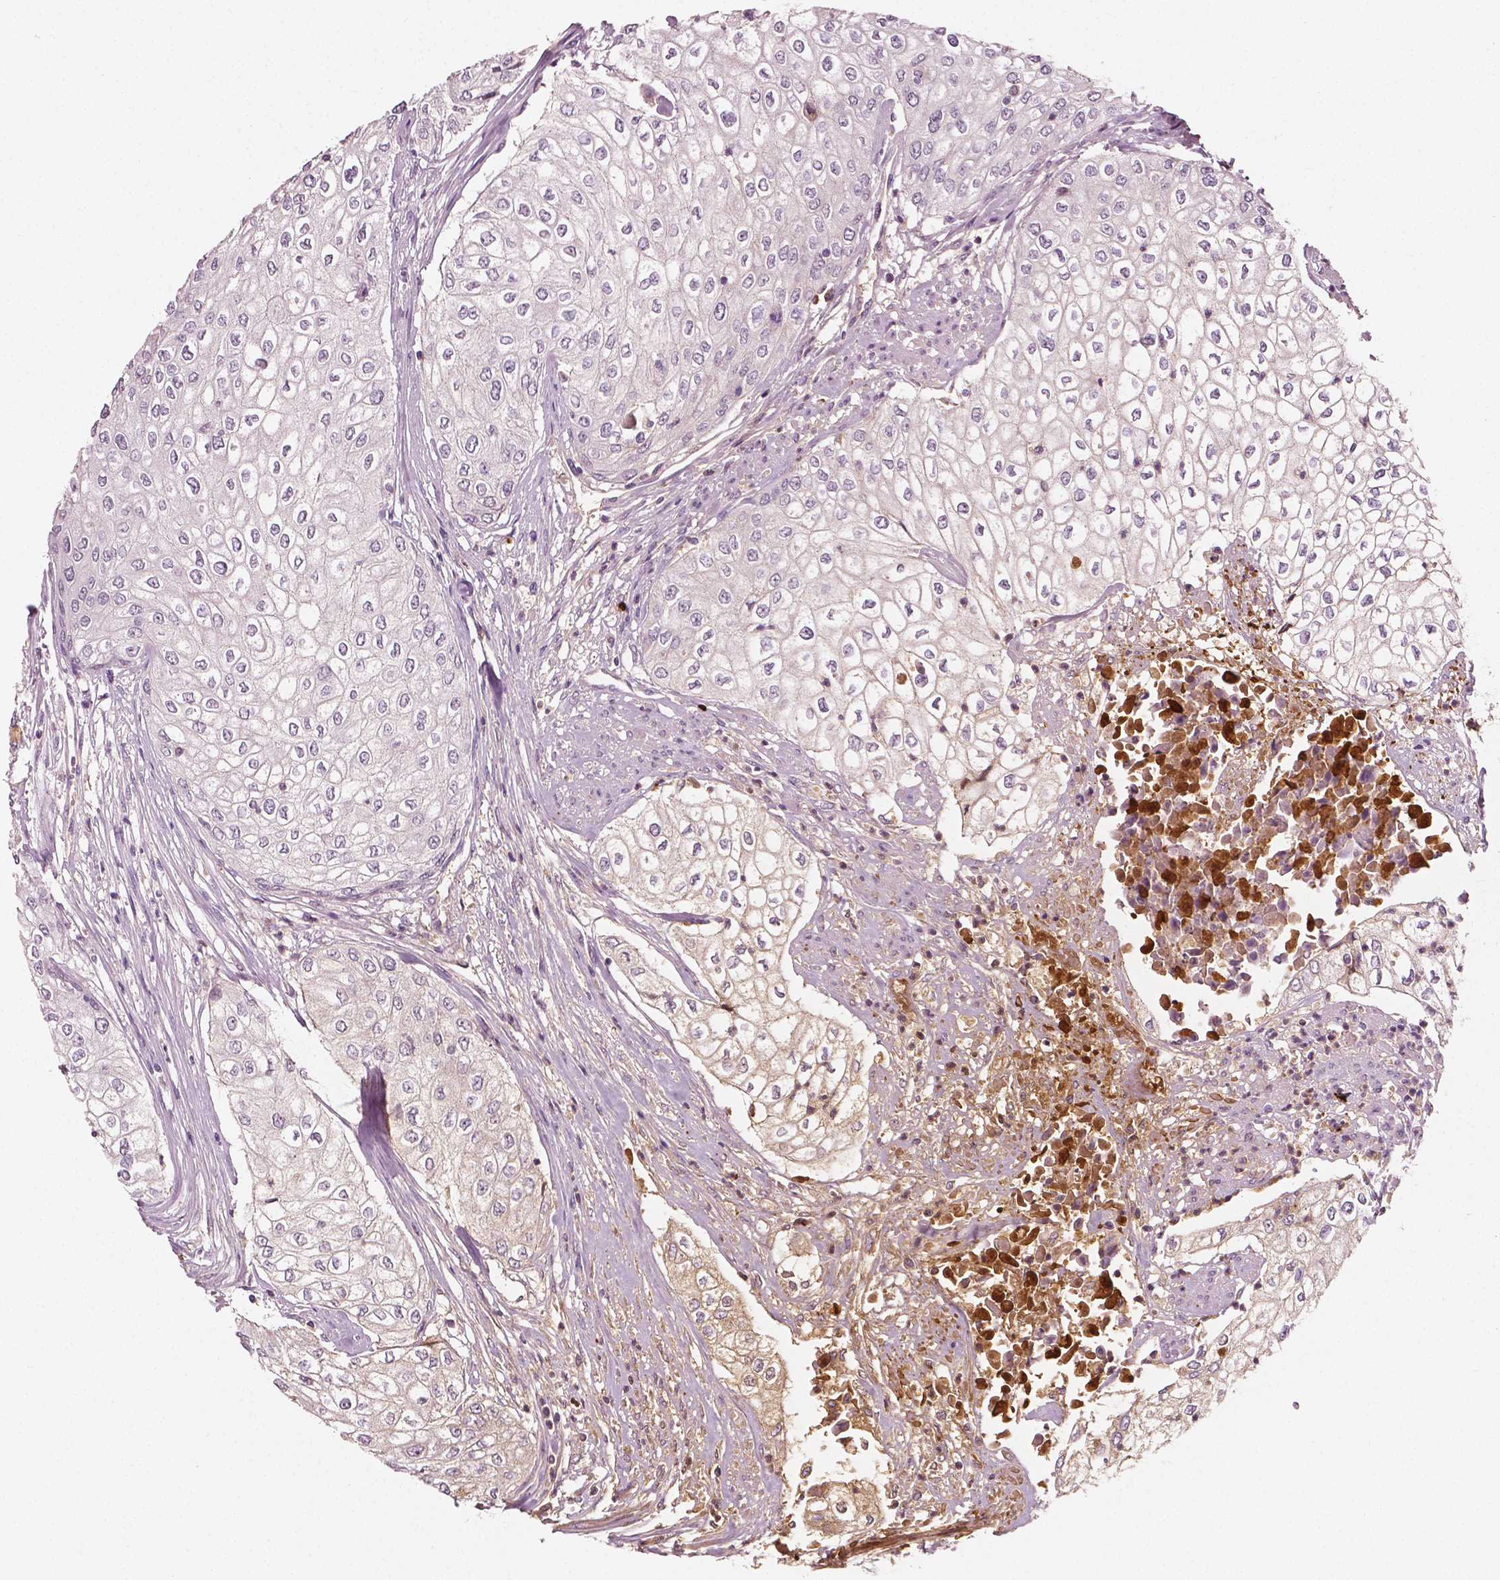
{"staining": {"intensity": "negative", "quantity": "none", "location": "none"}, "tissue": "urothelial cancer", "cell_type": "Tumor cells", "image_type": "cancer", "snomed": [{"axis": "morphology", "description": "Urothelial carcinoma, High grade"}, {"axis": "topography", "description": "Urinary bladder"}], "caption": "Immunohistochemical staining of high-grade urothelial carcinoma reveals no significant expression in tumor cells. The staining is performed using DAB brown chromogen with nuclei counter-stained in using hematoxylin.", "gene": "APOA4", "patient": {"sex": "male", "age": 62}}